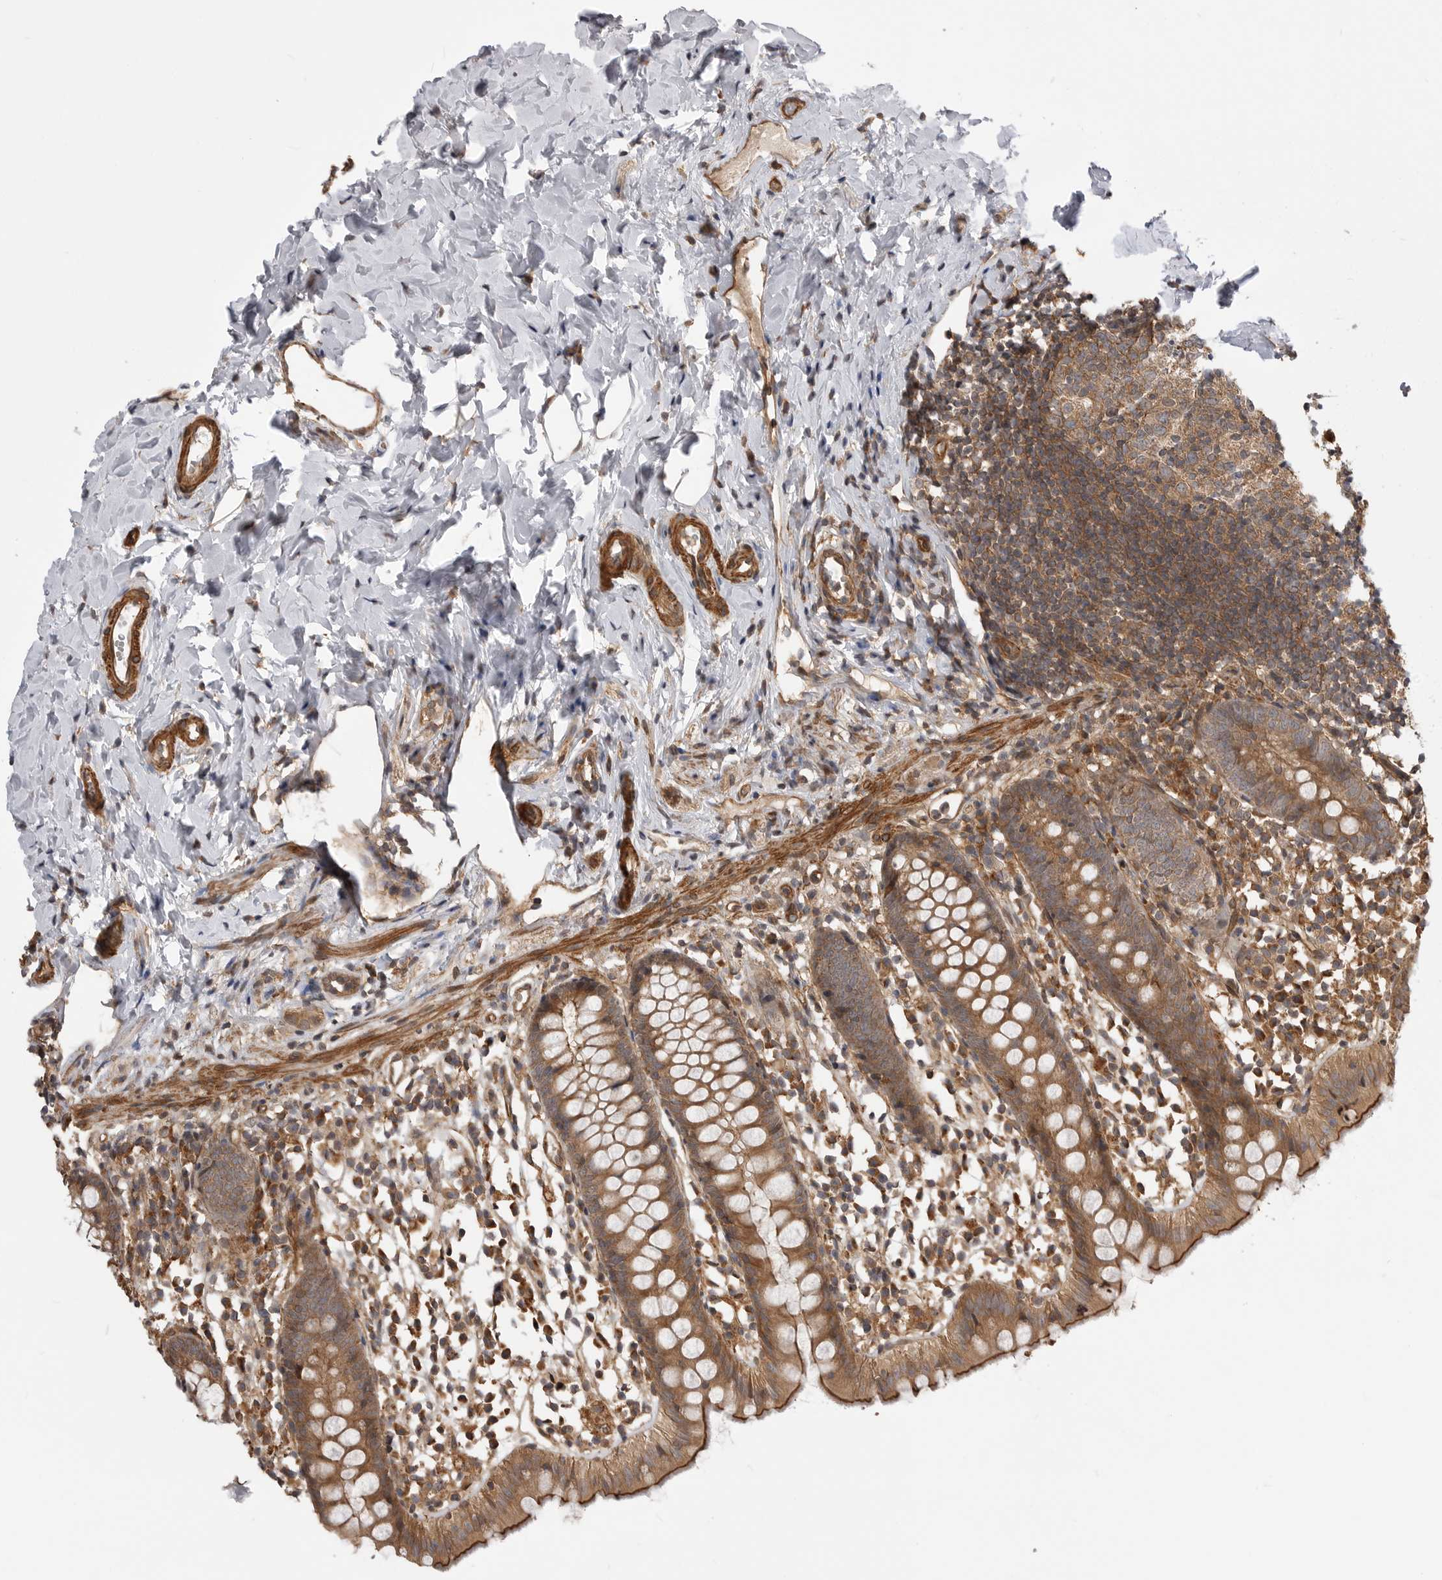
{"staining": {"intensity": "moderate", "quantity": ">75%", "location": "cytoplasmic/membranous"}, "tissue": "appendix", "cell_type": "Glandular cells", "image_type": "normal", "snomed": [{"axis": "morphology", "description": "Normal tissue, NOS"}, {"axis": "topography", "description": "Appendix"}], "caption": "Glandular cells demonstrate moderate cytoplasmic/membranous expression in about >75% of cells in benign appendix.", "gene": "TRIM56", "patient": {"sex": "female", "age": 20}}